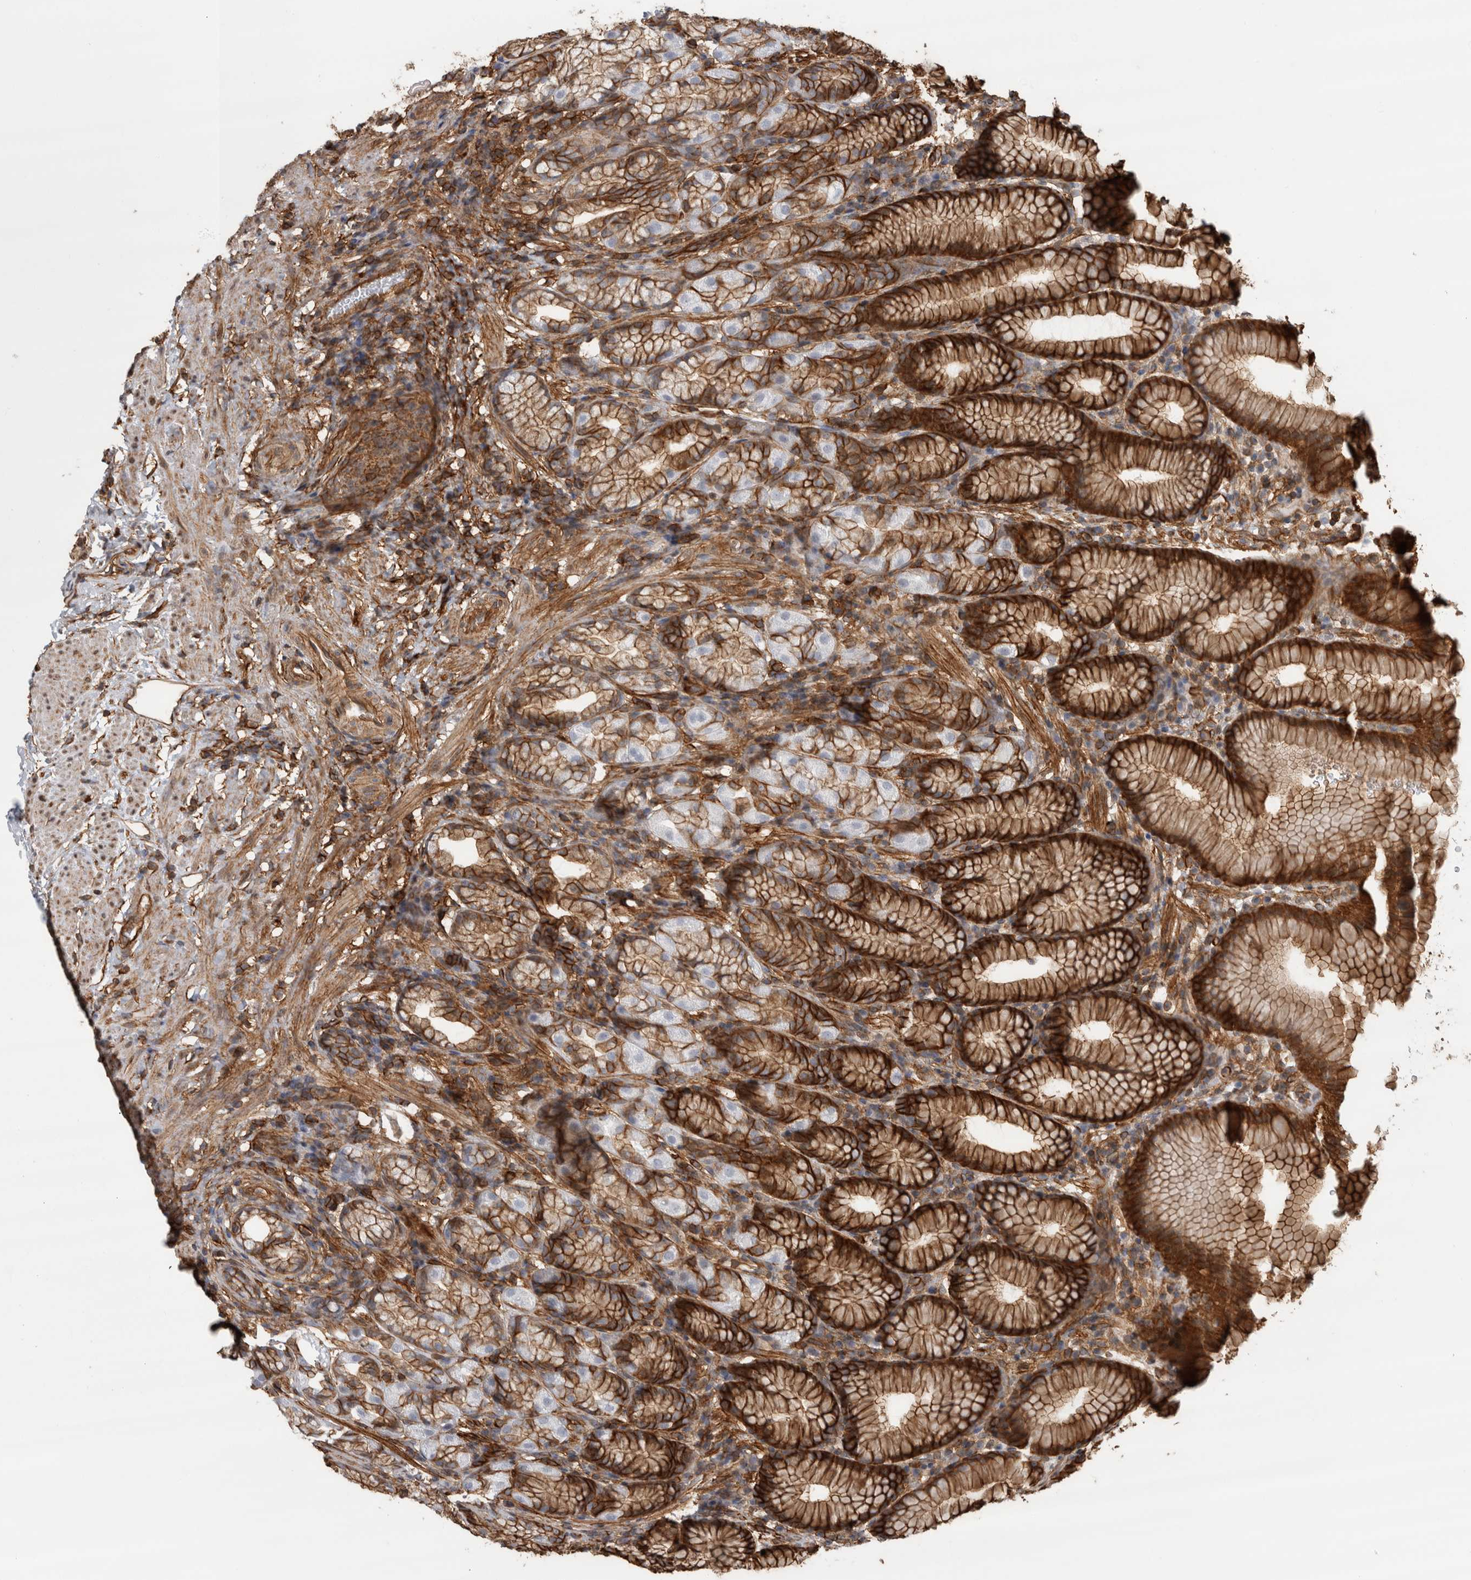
{"staining": {"intensity": "strong", "quantity": "25%-75%", "location": "cytoplasmic/membranous"}, "tissue": "stomach", "cell_type": "Glandular cells", "image_type": "normal", "snomed": [{"axis": "morphology", "description": "Normal tissue, NOS"}, {"axis": "topography", "description": "Stomach"}], "caption": "A histopathology image of stomach stained for a protein reveals strong cytoplasmic/membranous brown staining in glandular cells.", "gene": "AHNAK", "patient": {"sex": "male", "age": 42}}